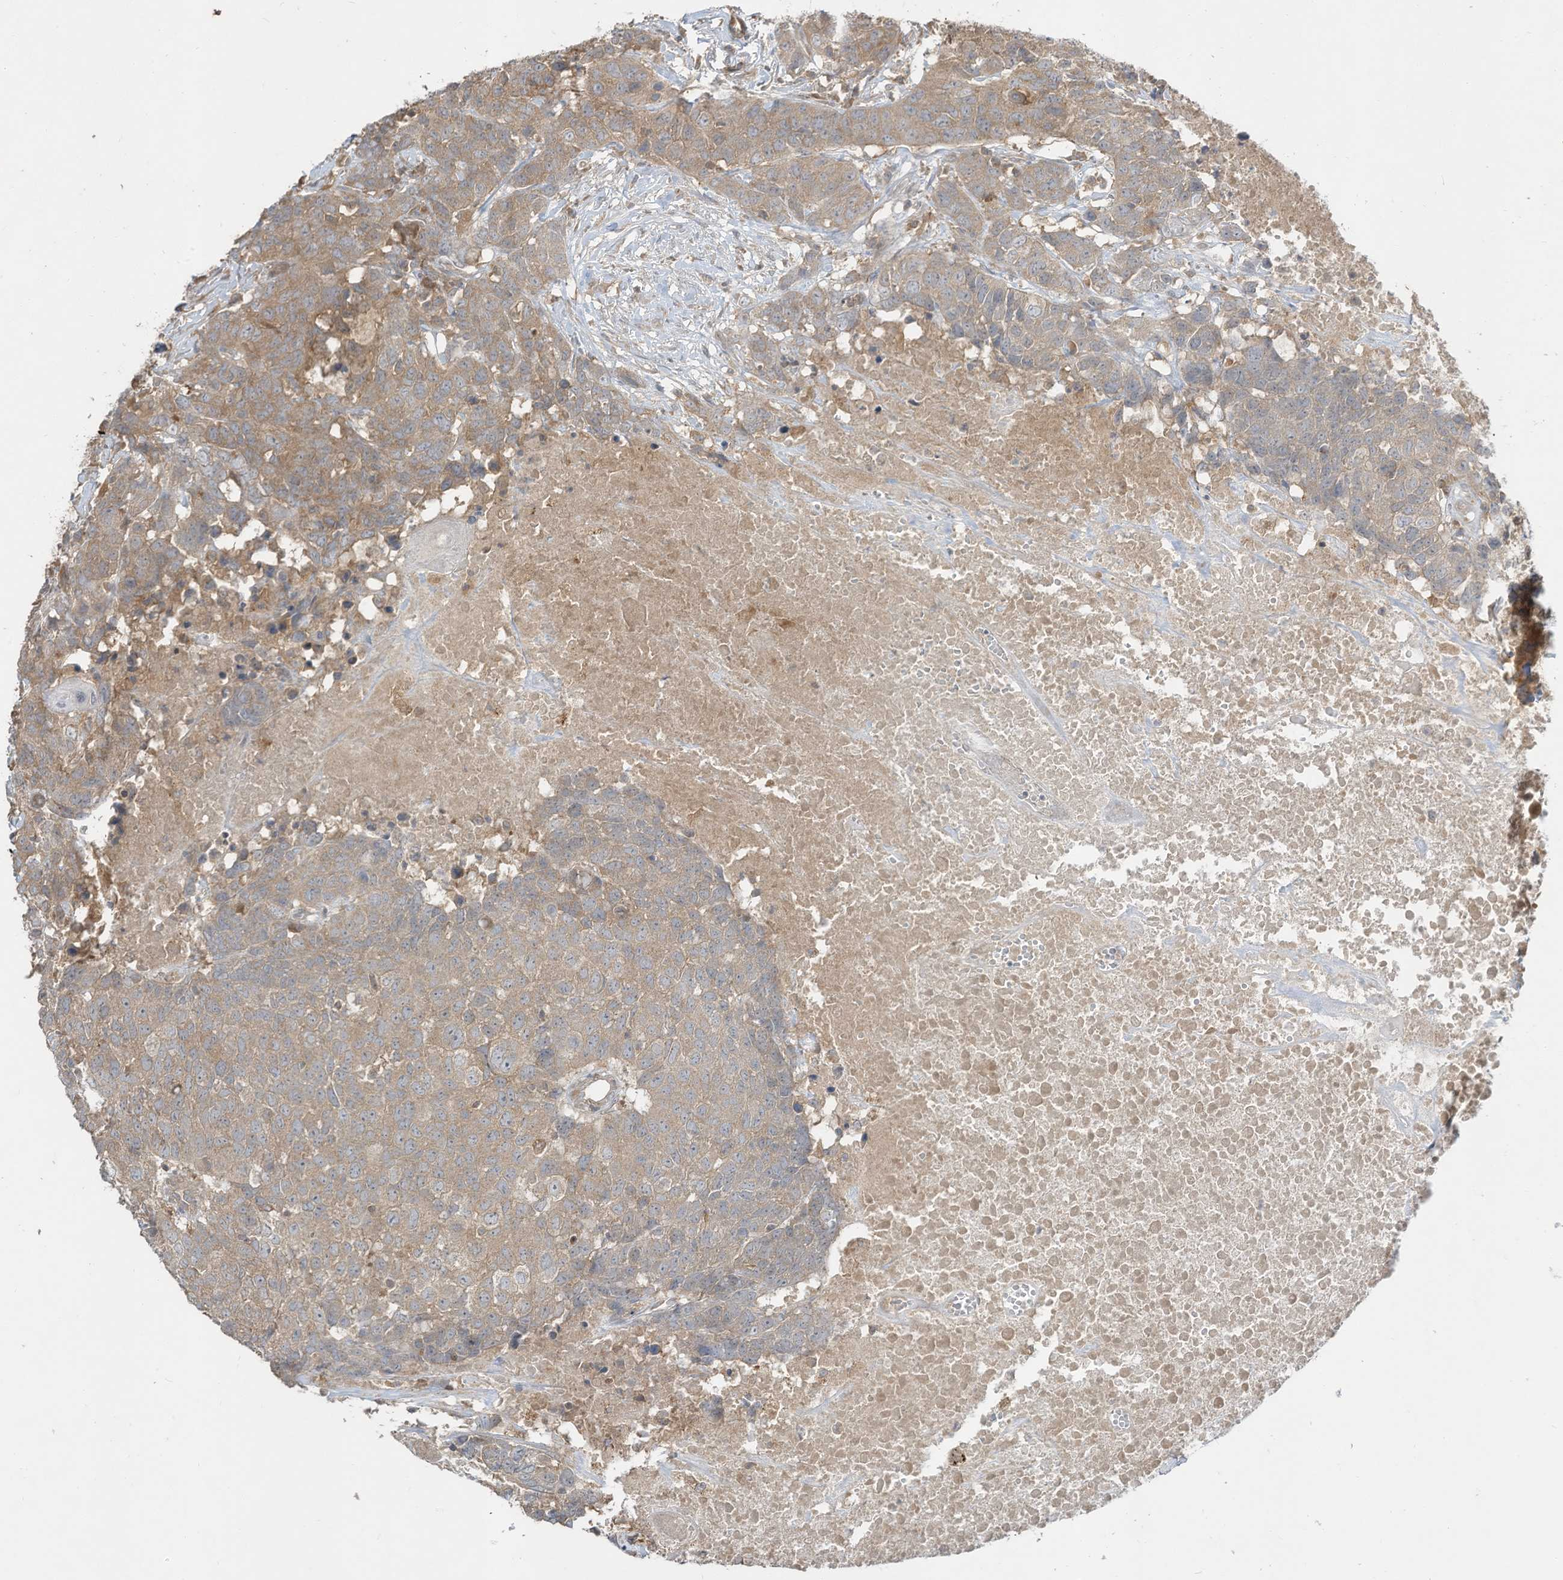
{"staining": {"intensity": "moderate", "quantity": ">75%", "location": "cytoplasmic/membranous"}, "tissue": "head and neck cancer", "cell_type": "Tumor cells", "image_type": "cancer", "snomed": [{"axis": "morphology", "description": "Squamous cell carcinoma, NOS"}, {"axis": "topography", "description": "Head-Neck"}], "caption": "Human head and neck cancer stained for a protein (brown) reveals moderate cytoplasmic/membranous positive positivity in approximately >75% of tumor cells.", "gene": "LDAH", "patient": {"sex": "male", "age": 66}}